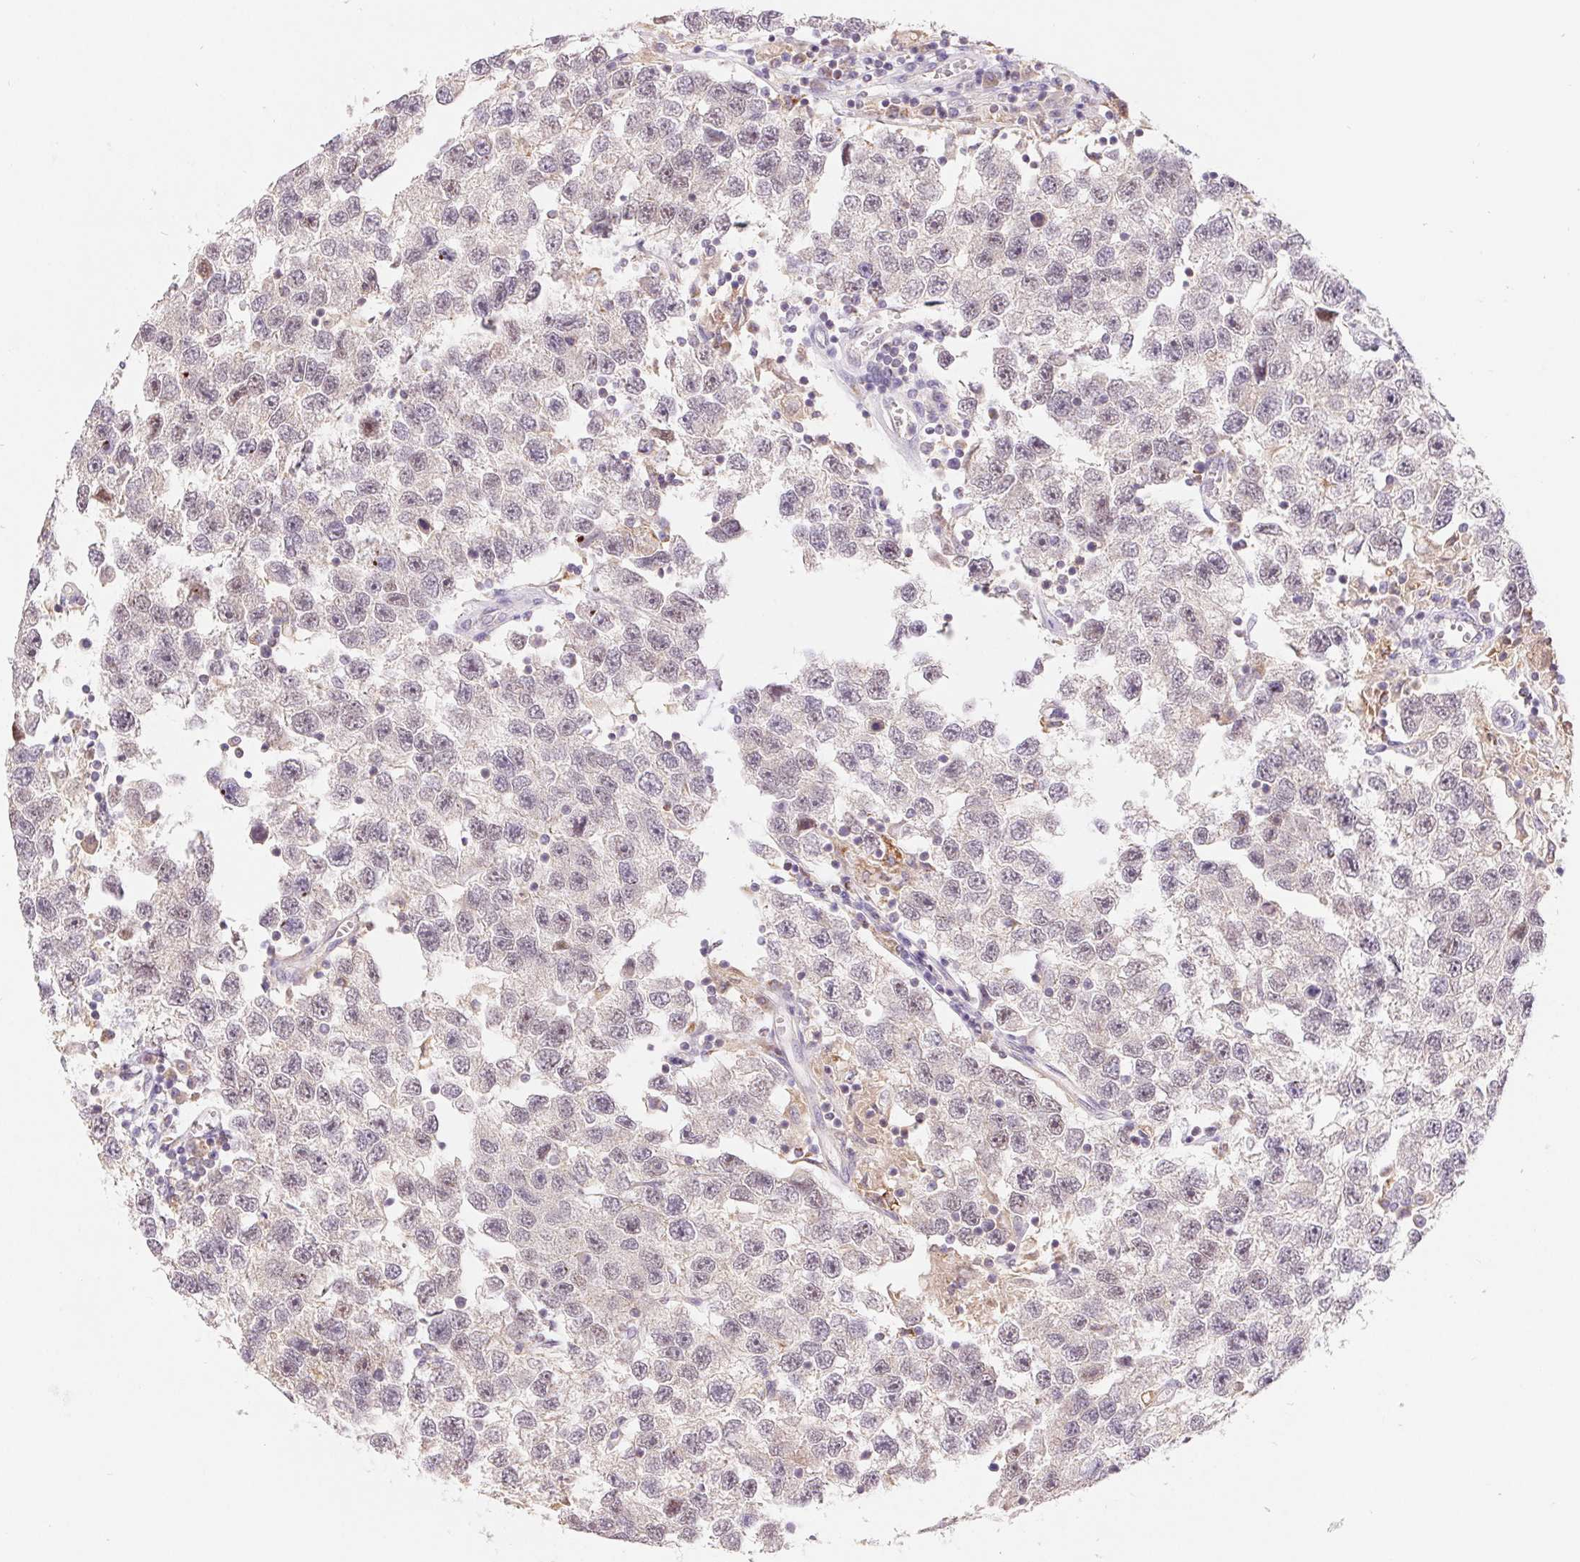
{"staining": {"intensity": "weak", "quantity": "<25%", "location": "nuclear"}, "tissue": "testis cancer", "cell_type": "Tumor cells", "image_type": "cancer", "snomed": [{"axis": "morphology", "description": "Seminoma, NOS"}, {"axis": "topography", "description": "Testis"}], "caption": "Tumor cells show no significant protein positivity in testis seminoma. Nuclei are stained in blue.", "gene": "EMC6", "patient": {"sex": "male", "age": 26}}